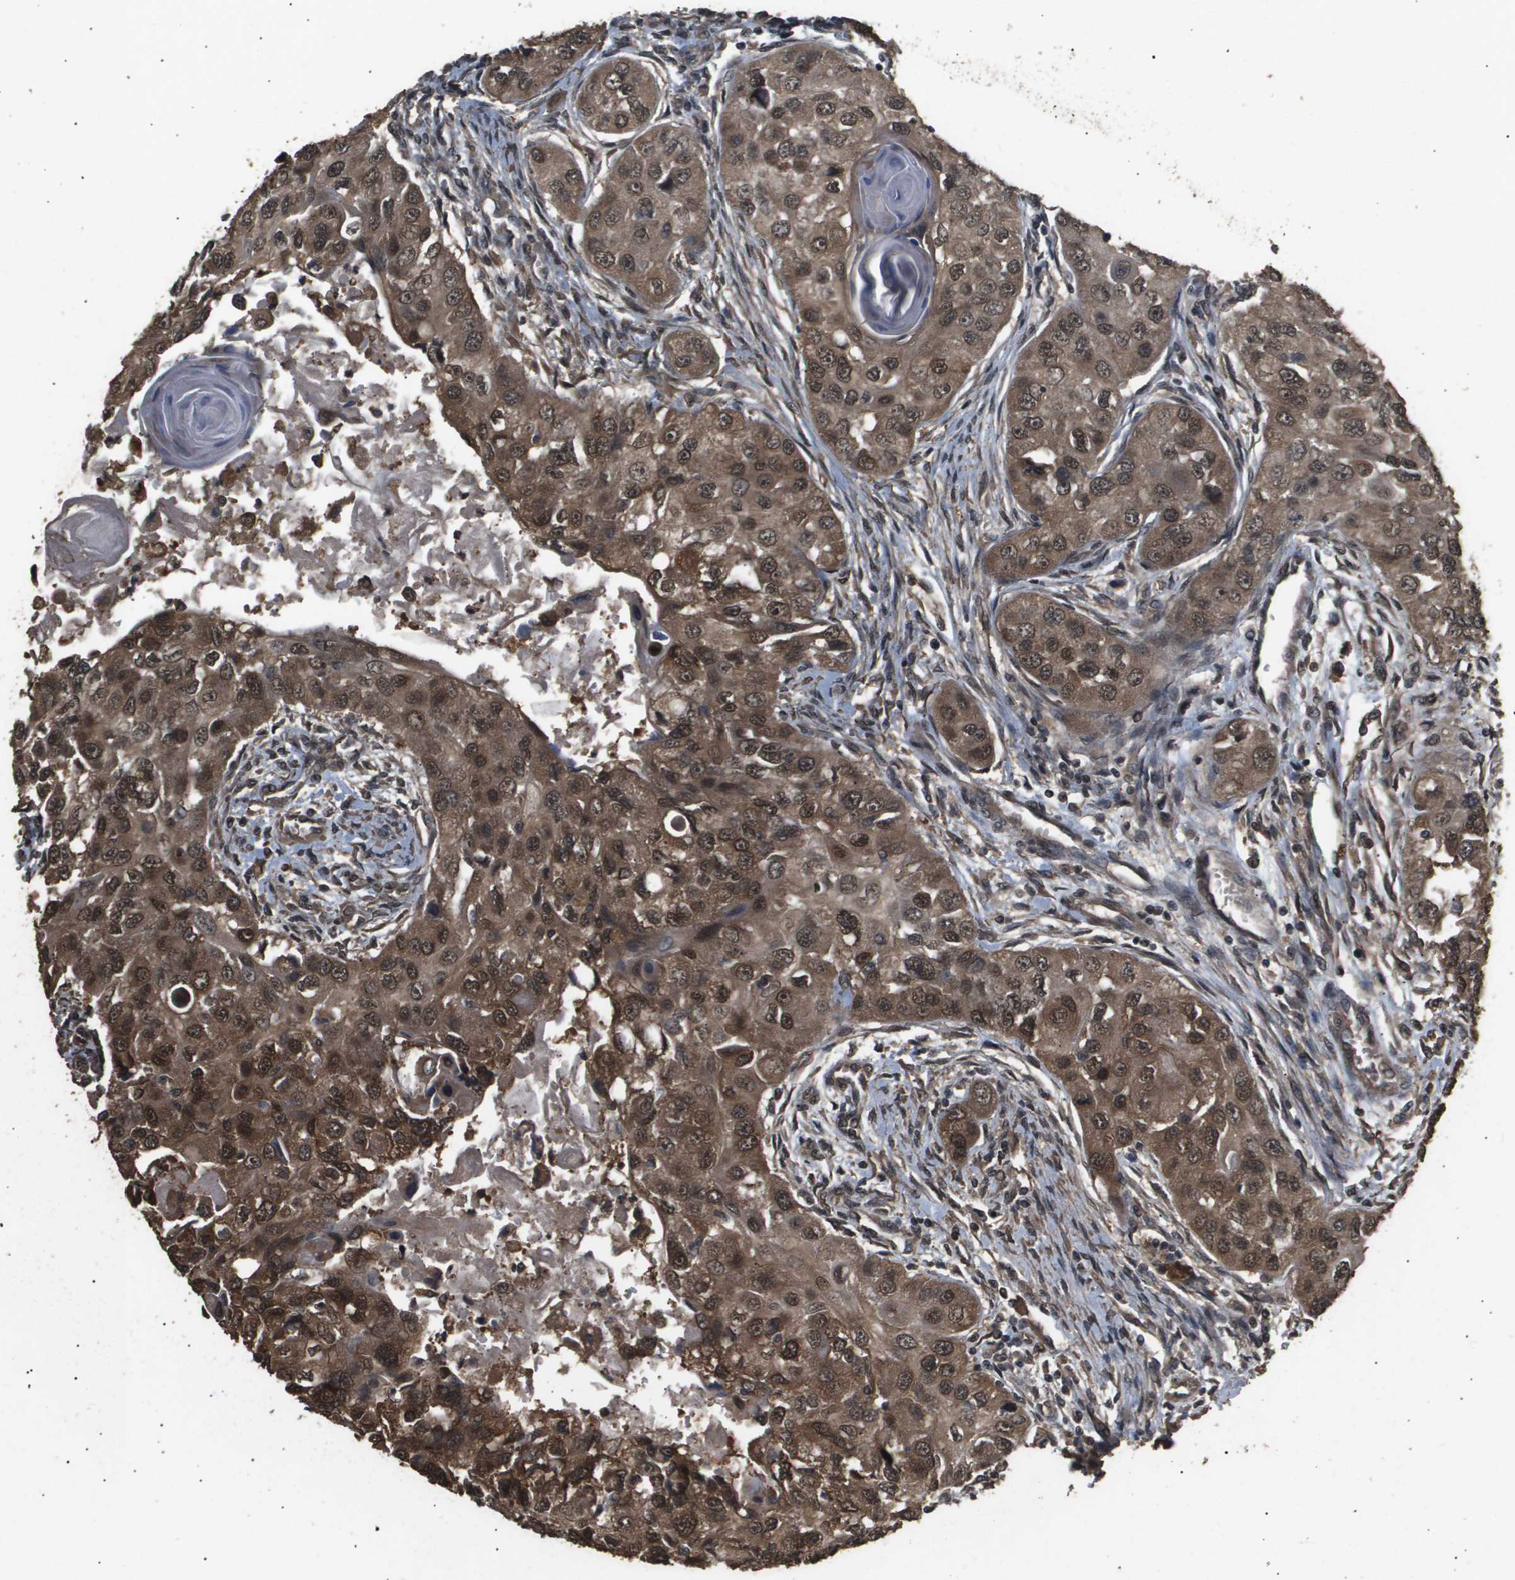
{"staining": {"intensity": "moderate", "quantity": ">75%", "location": "cytoplasmic/membranous,nuclear"}, "tissue": "head and neck cancer", "cell_type": "Tumor cells", "image_type": "cancer", "snomed": [{"axis": "morphology", "description": "Normal tissue, NOS"}, {"axis": "morphology", "description": "Squamous cell carcinoma, NOS"}, {"axis": "topography", "description": "Skeletal muscle"}, {"axis": "topography", "description": "Head-Neck"}], "caption": "Protein expression analysis of head and neck cancer (squamous cell carcinoma) demonstrates moderate cytoplasmic/membranous and nuclear expression in approximately >75% of tumor cells.", "gene": "ING1", "patient": {"sex": "male", "age": 51}}